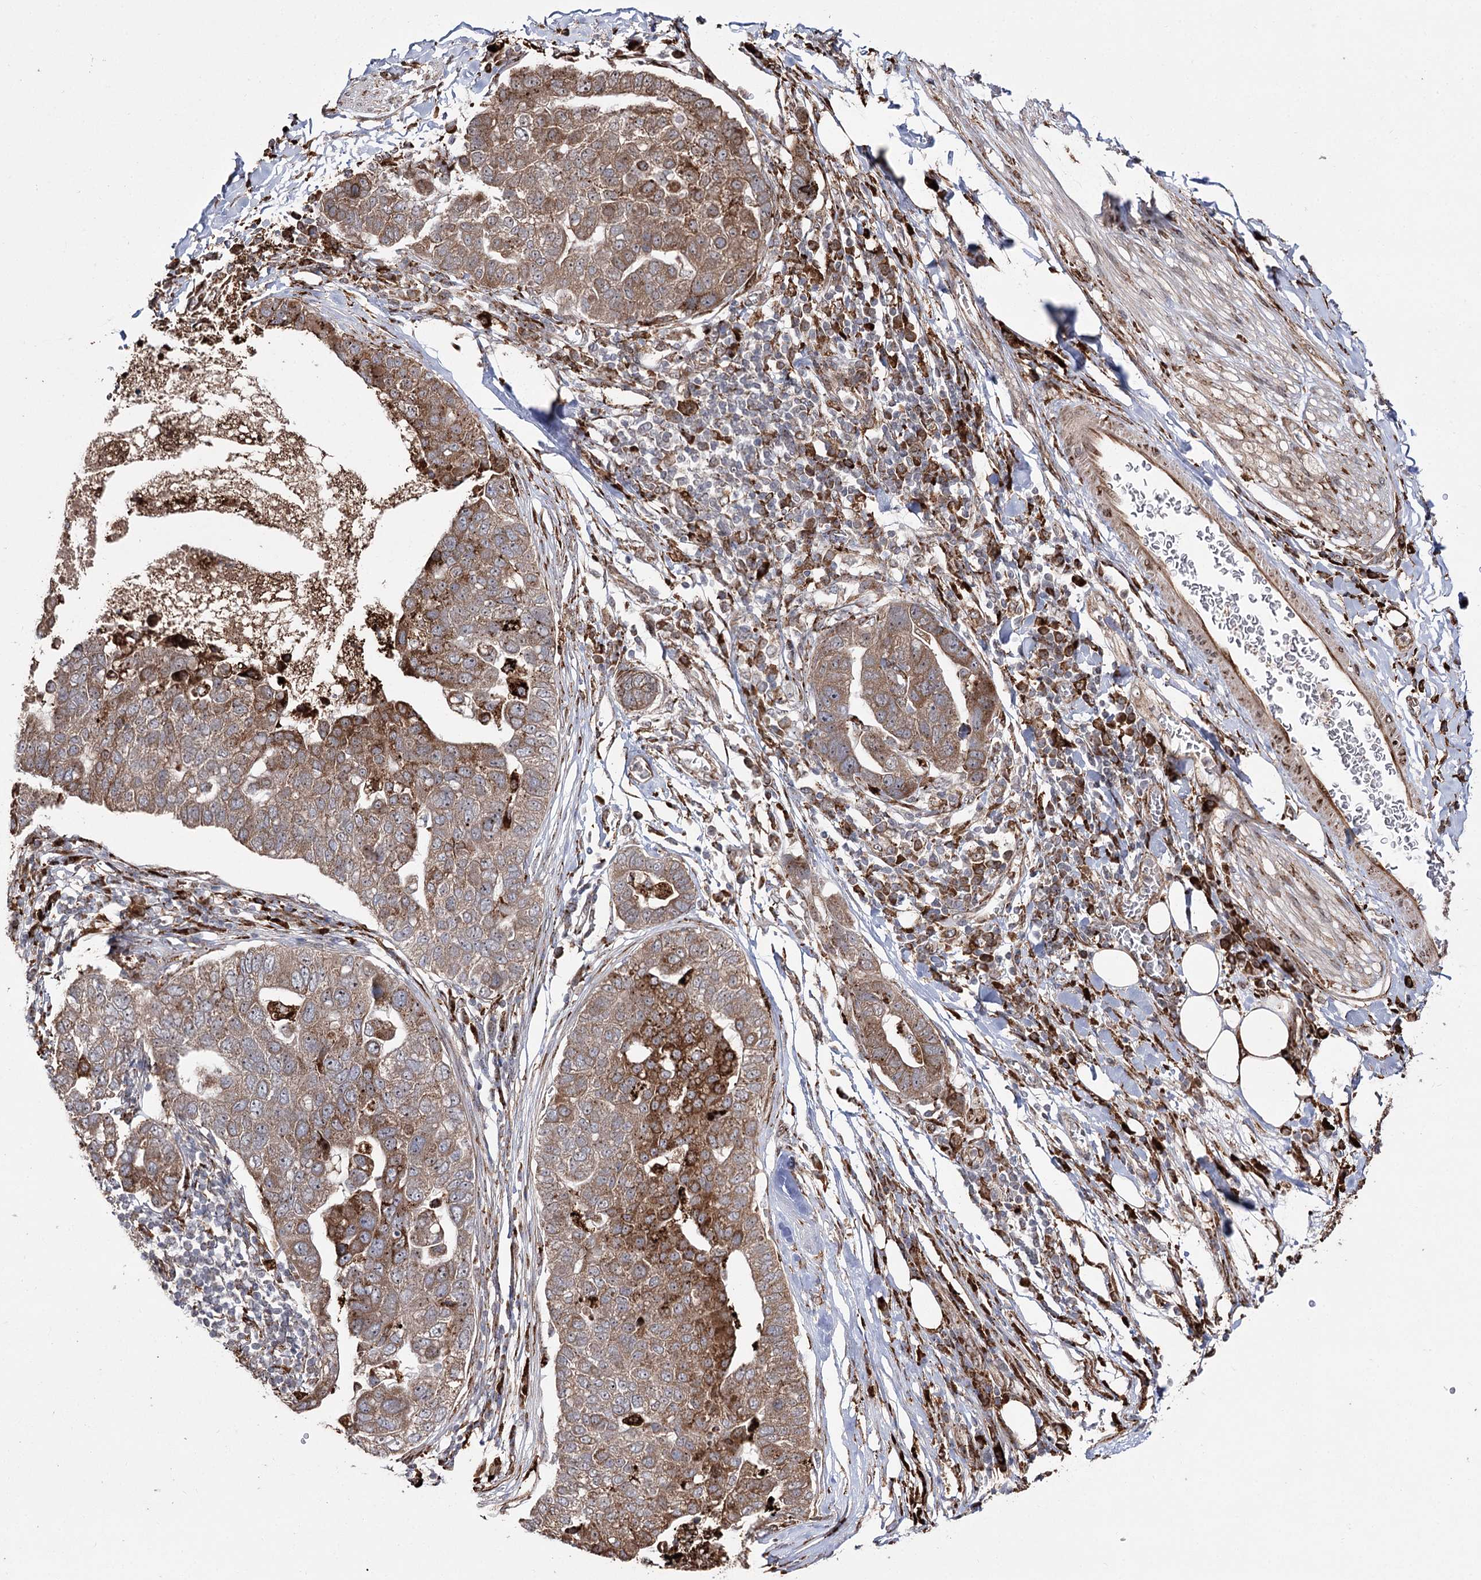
{"staining": {"intensity": "moderate", "quantity": ">75%", "location": "cytoplasmic/membranous"}, "tissue": "pancreatic cancer", "cell_type": "Tumor cells", "image_type": "cancer", "snomed": [{"axis": "morphology", "description": "Adenocarcinoma, NOS"}, {"axis": "topography", "description": "Pancreas"}], "caption": "The image reveals staining of pancreatic cancer, revealing moderate cytoplasmic/membranous protein expression (brown color) within tumor cells.", "gene": "FANCL", "patient": {"sex": "female", "age": 61}}